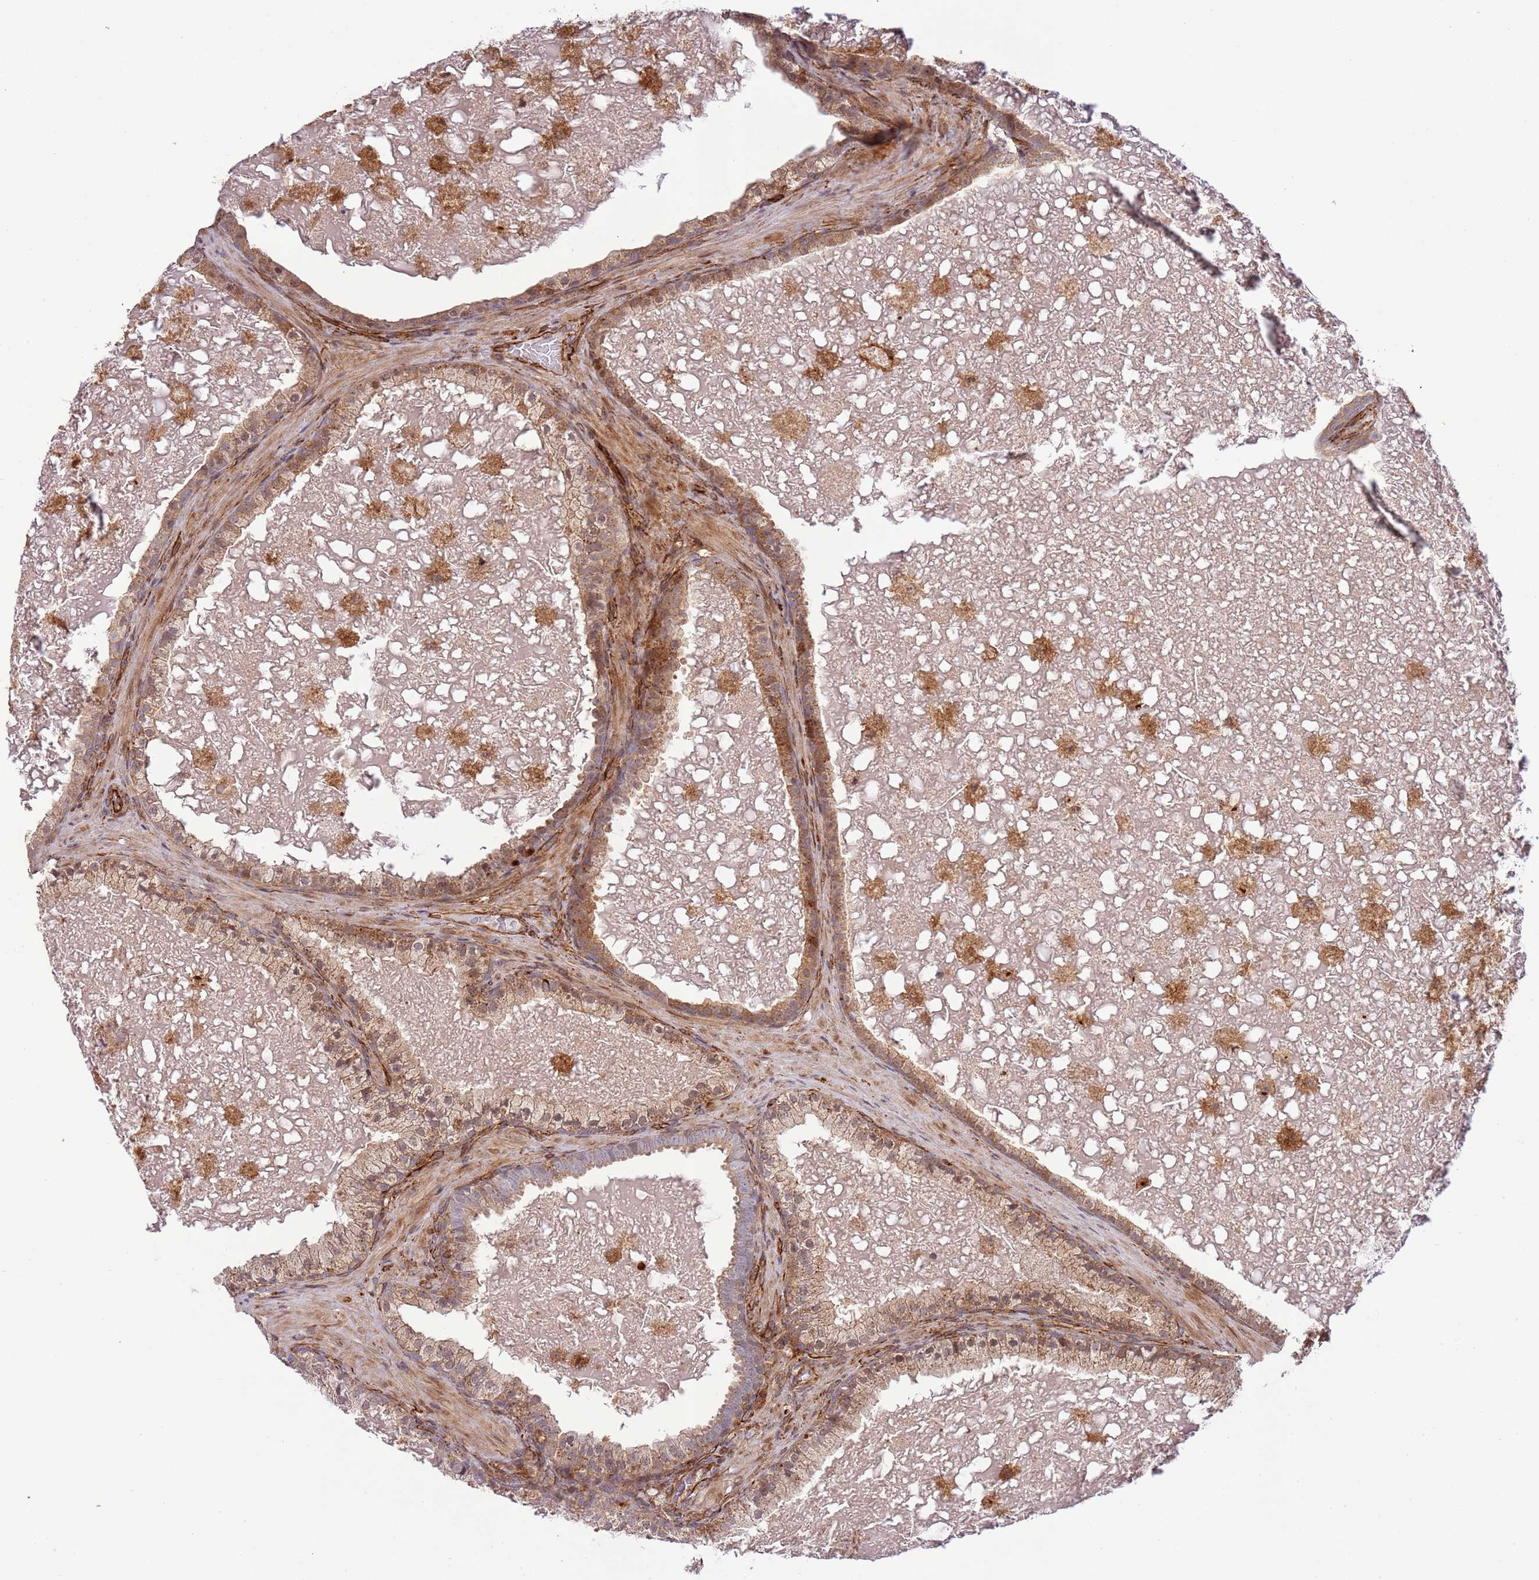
{"staining": {"intensity": "moderate", "quantity": ">75%", "location": "cytoplasmic/membranous"}, "tissue": "prostate cancer", "cell_type": "Tumor cells", "image_type": "cancer", "snomed": [{"axis": "morphology", "description": "Adenocarcinoma, High grade"}, {"axis": "topography", "description": "Prostate"}], "caption": "The immunohistochemical stain highlights moderate cytoplasmic/membranous staining in tumor cells of adenocarcinoma (high-grade) (prostate) tissue. The staining is performed using DAB brown chromogen to label protein expression. The nuclei are counter-stained blue using hematoxylin.", "gene": "NEK3", "patient": {"sex": "male", "age": 55}}